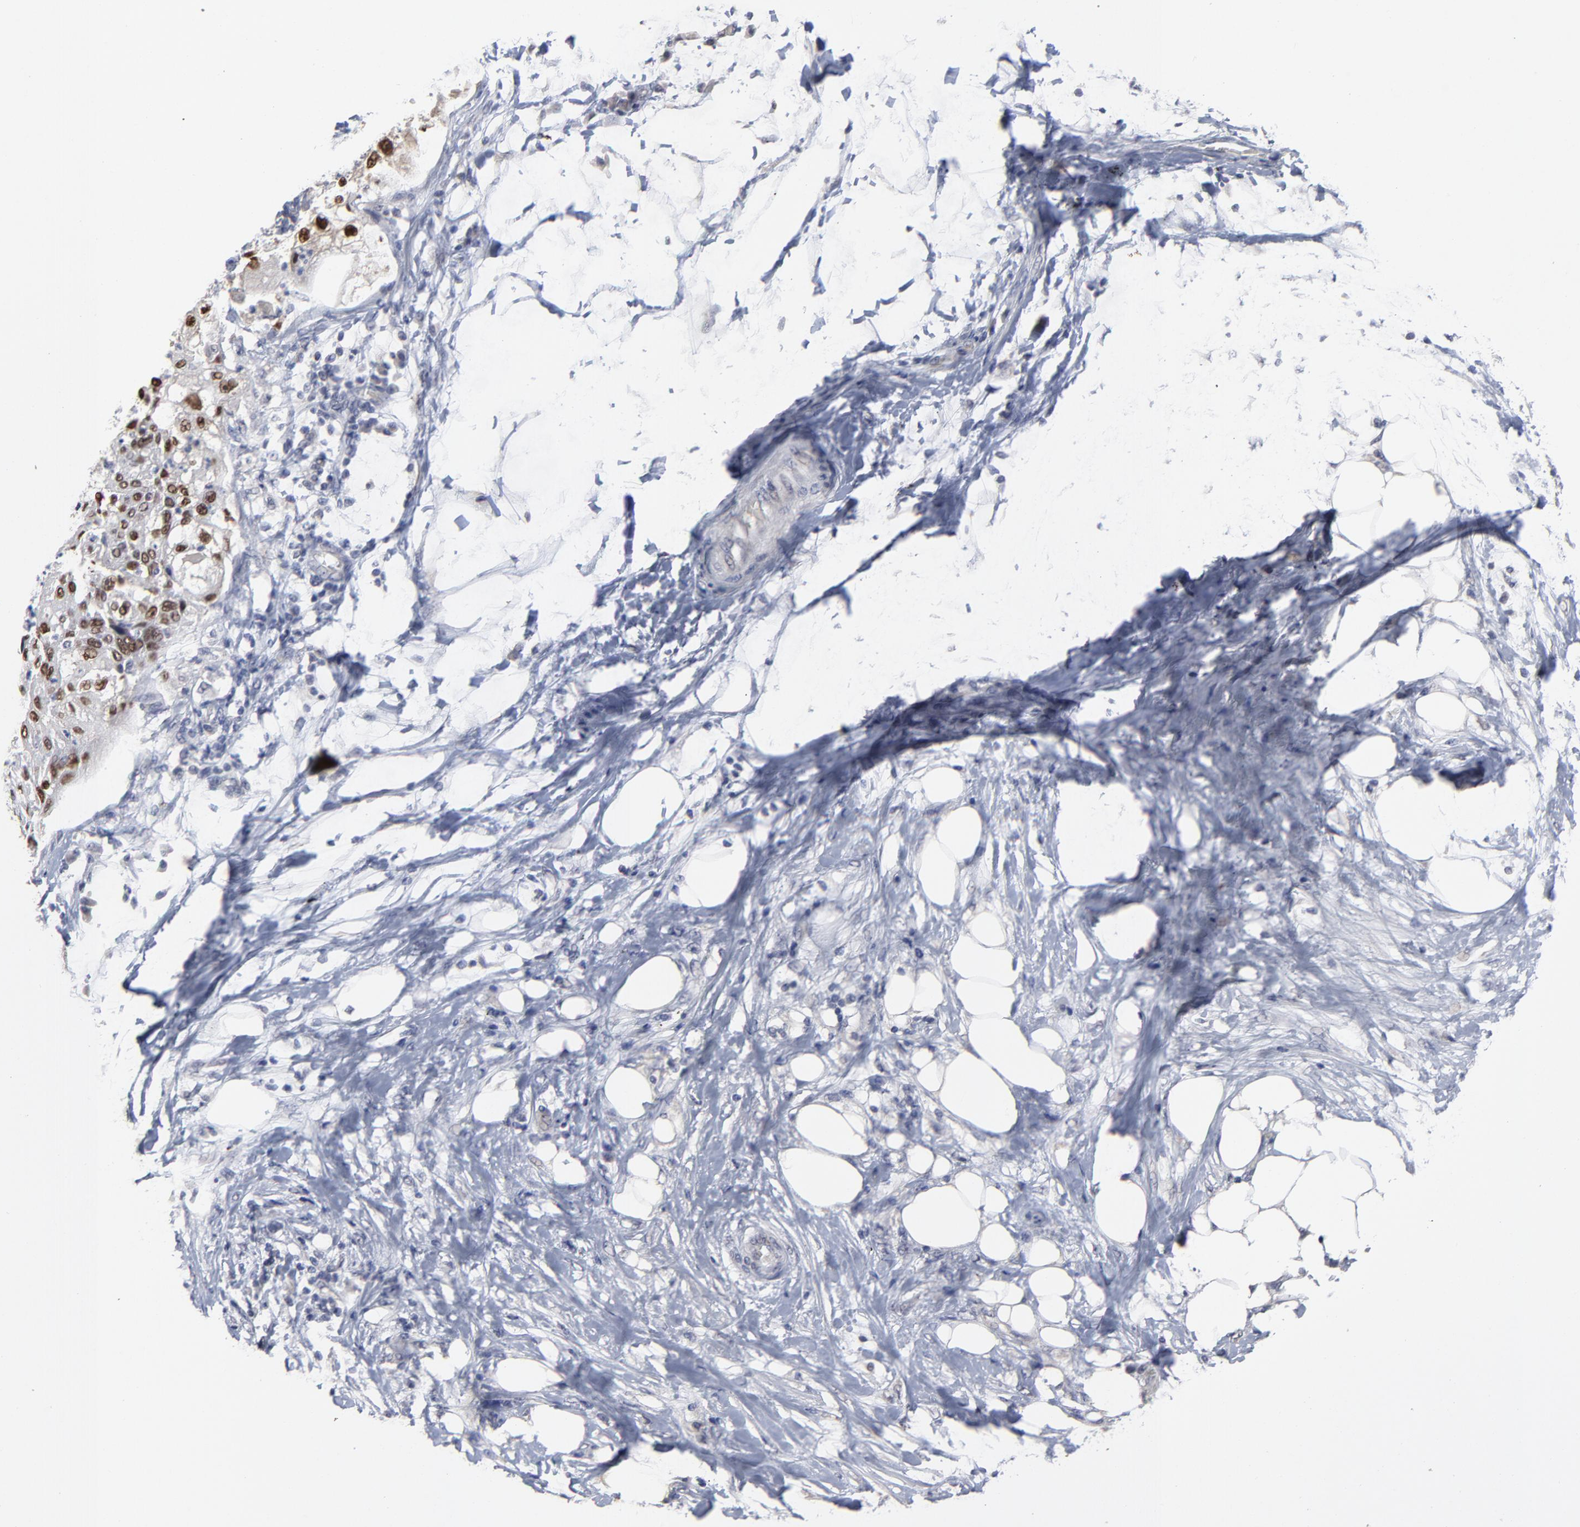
{"staining": {"intensity": "strong", "quantity": ">75%", "location": "nuclear"}, "tissue": "lung cancer", "cell_type": "Tumor cells", "image_type": "cancer", "snomed": [{"axis": "morphology", "description": "Inflammation, NOS"}, {"axis": "morphology", "description": "Squamous cell carcinoma, NOS"}, {"axis": "topography", "description": "Lymph node"}, {"axis": "topography", "description": "Soft tissue"}, {"axis": "topography", "description": "Lung"}], "caption": "IHC of human lung cancer exhibits high levels of strong nuclear expression in approximately >75% of tumor cells.", "gene": "MAGEA10", "patient": {"sex": "male", "age": 66}}